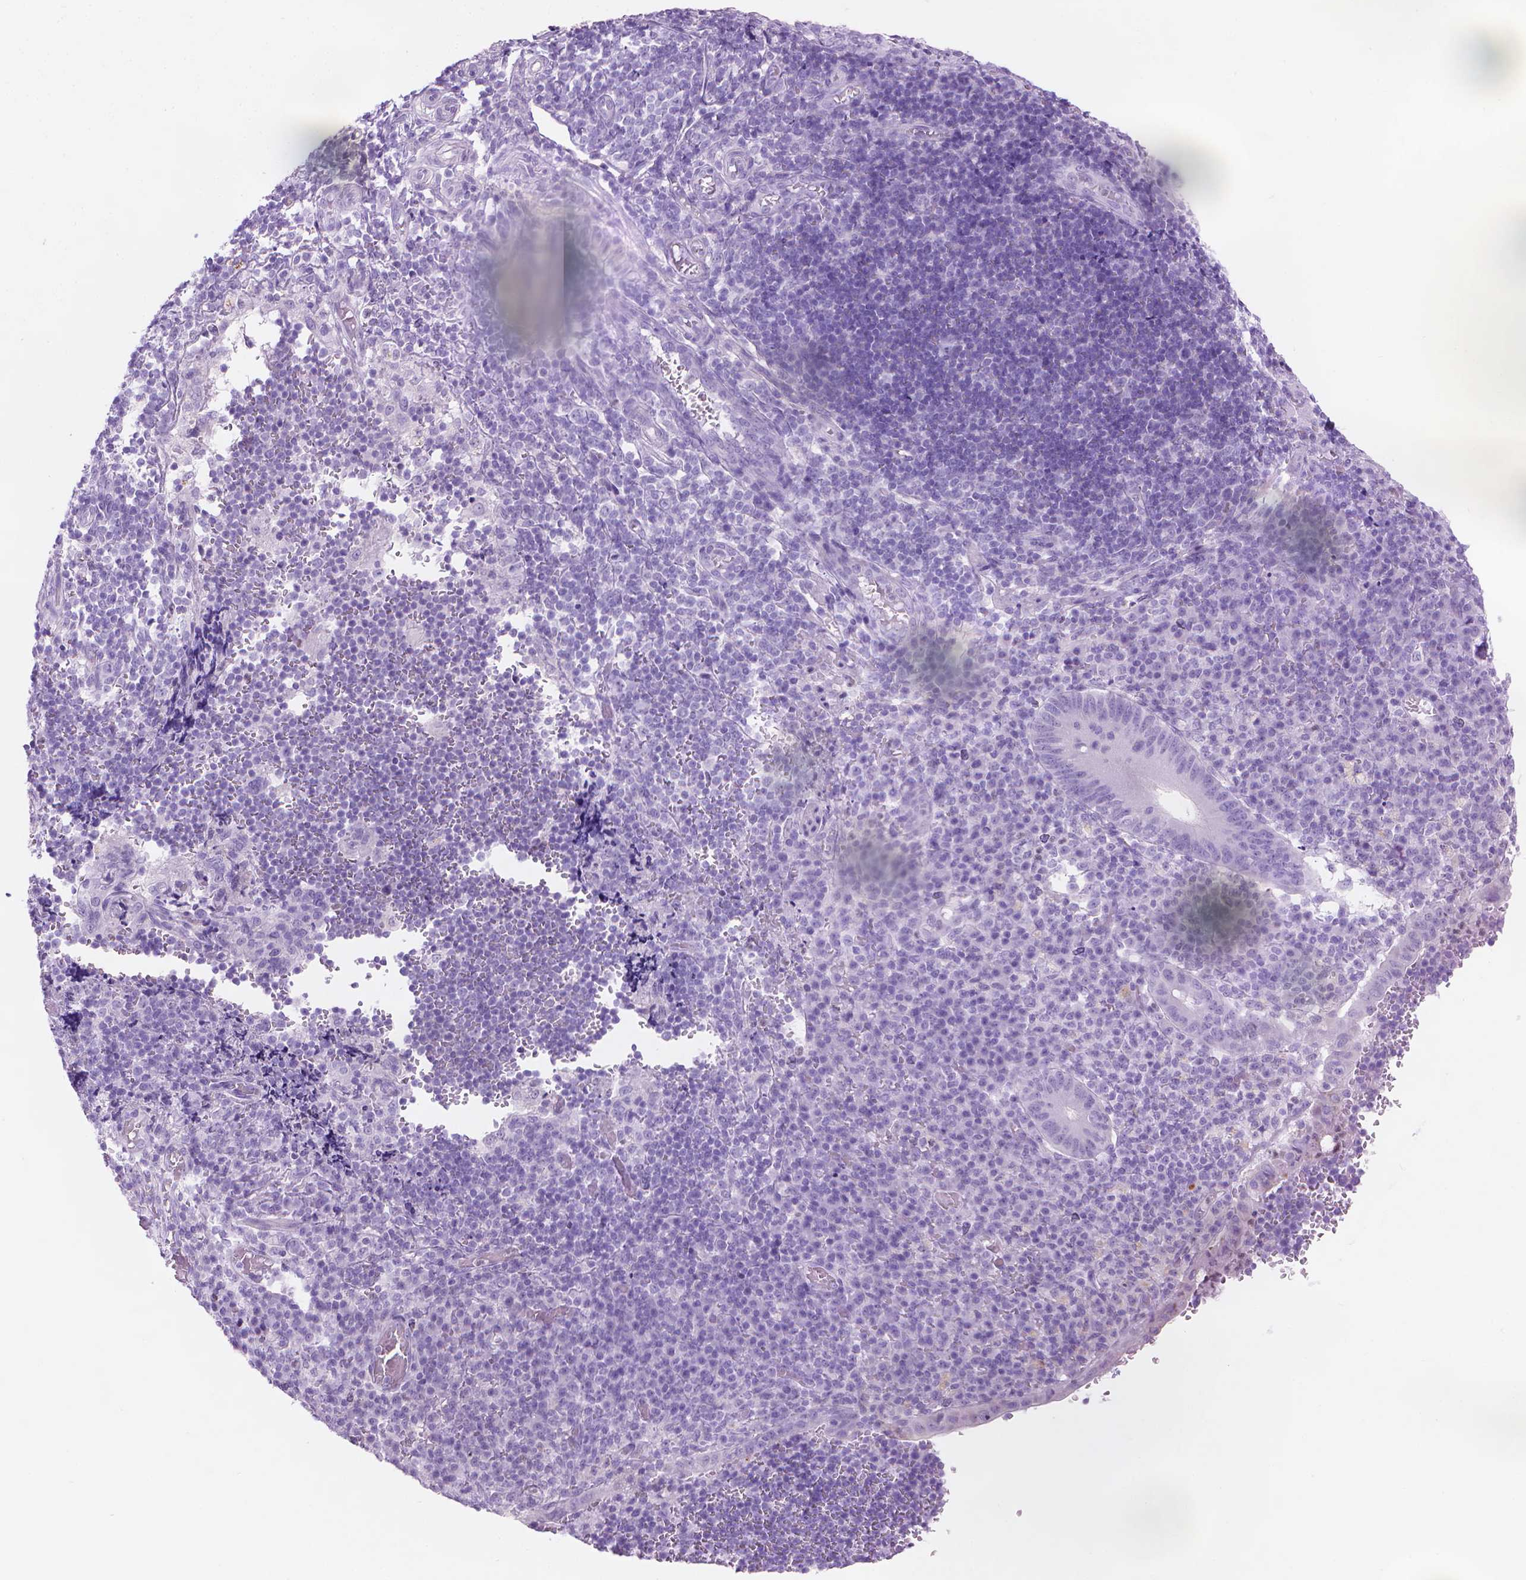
{"staining": {"intensity": "moderate", "quantity": "<25%", "location": "cytoplasmic/membranous"}, "tissue": "appendix", "cell_type": "Glandular cells", "image_type": "normal", "snomed": [{"axis": "morphology", "description": "Normal tissue, NOS"}, {"axis": "topography", "description": "Appendix"}], "caption": "Glandular cells exhibit moderate cytoplasmic/membranous positivity in about <25% of cells in normal appendix. The staining was performed using DAB, with brown indicating positive protein expression. Nuclei are stained blue with hematoxylin.", "gene": "TTC29", "patient": {"sex": "male", "age": 18}}